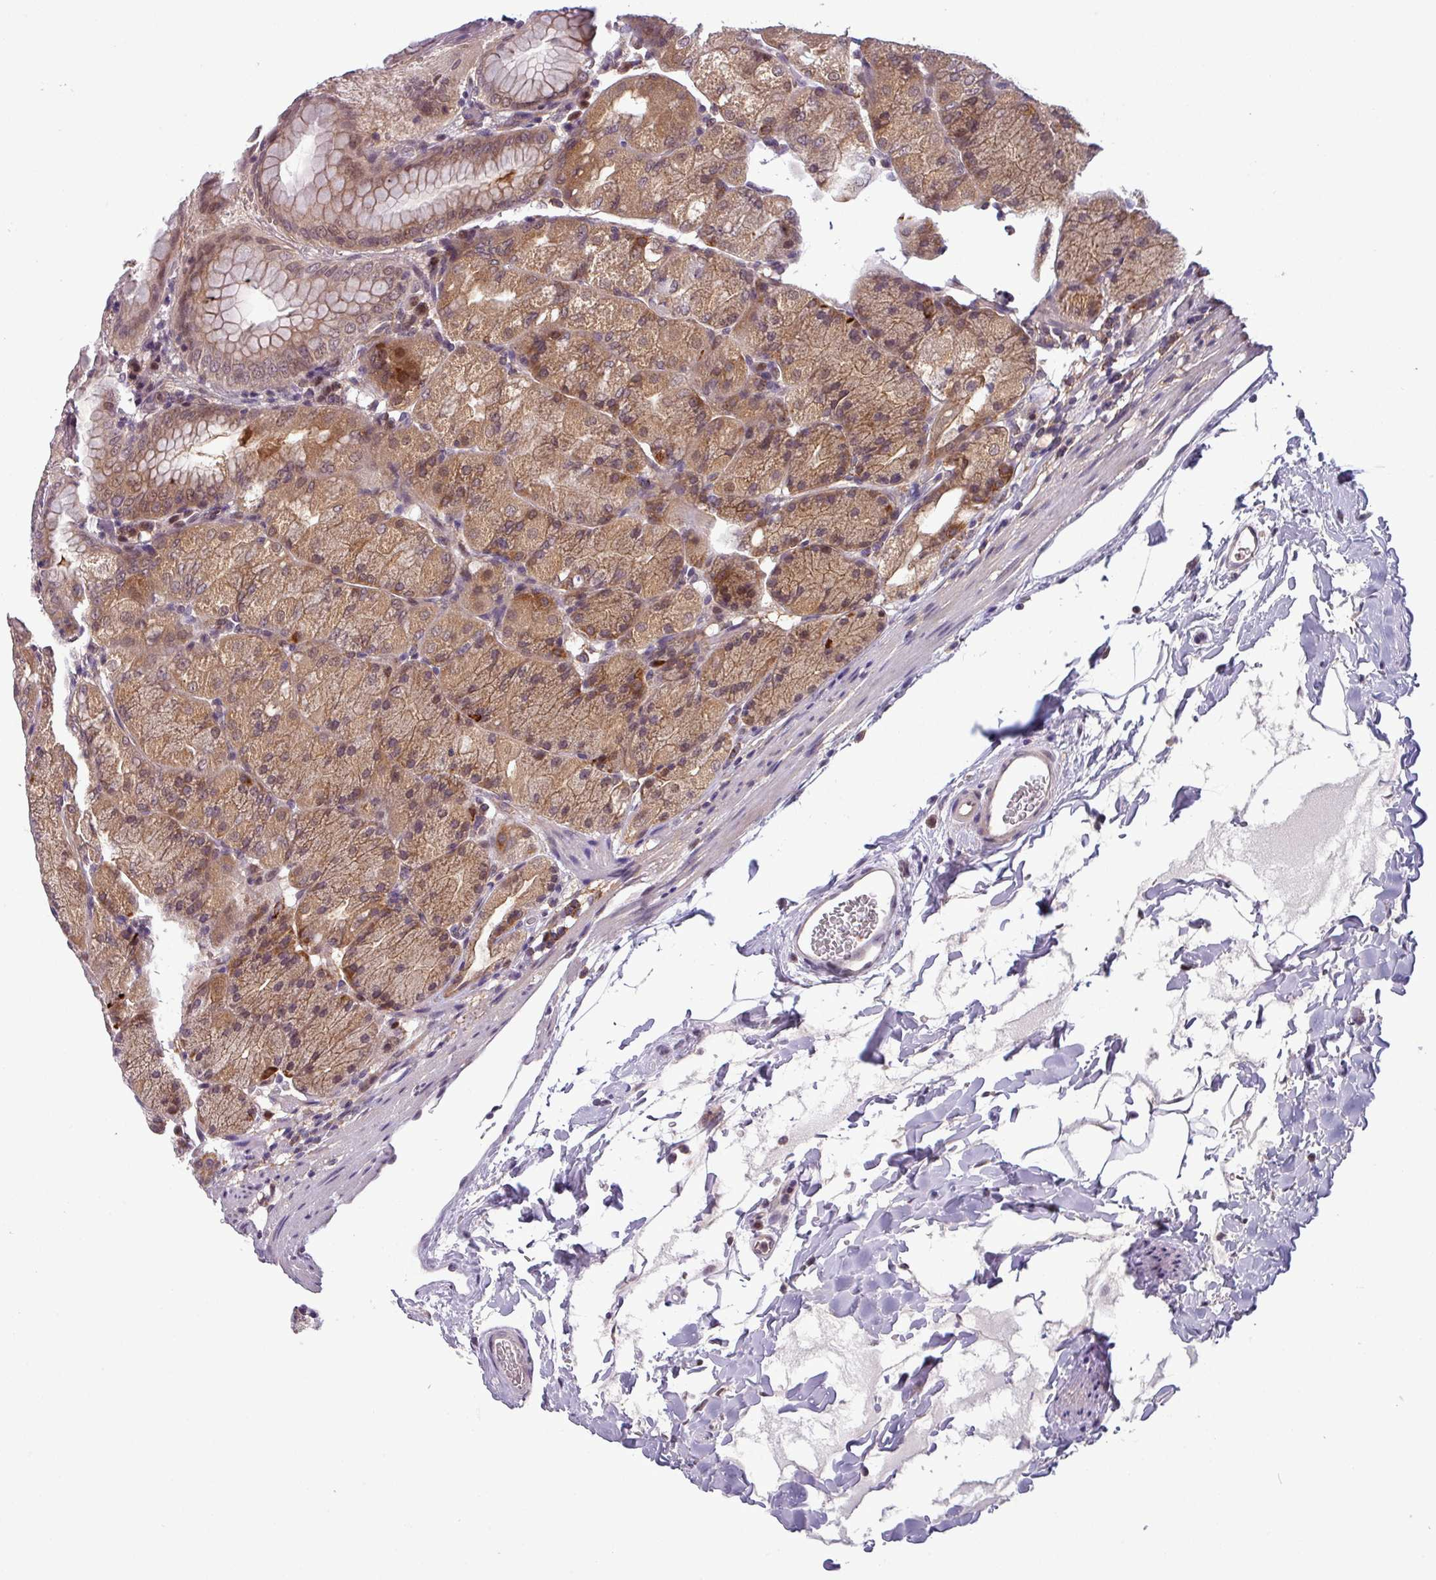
{"staining": {"intensity": "moderate", "quantity": ">75%", "location": "cytoplasmic/membranous,nuclear"}, "tissue": "stomach", "cell_type": "Glandular cells", "image_type": "normal", "snomed": [{"axis": "morphology", "description": "Normal tissue, NOS"}, {"axis": "topography", "description": "Stomach, upper"}, {"axis": "topography", "description": "Stomach, lower"}], "caption": "Glandular cells demonstrate medium levels of moderate cytoplasmic/membranous,nuclear positivity in approximately >75% of cells in benign stomach.", "gene": "NPFFR1", "patient": {"sex": "male", "age": 62}}